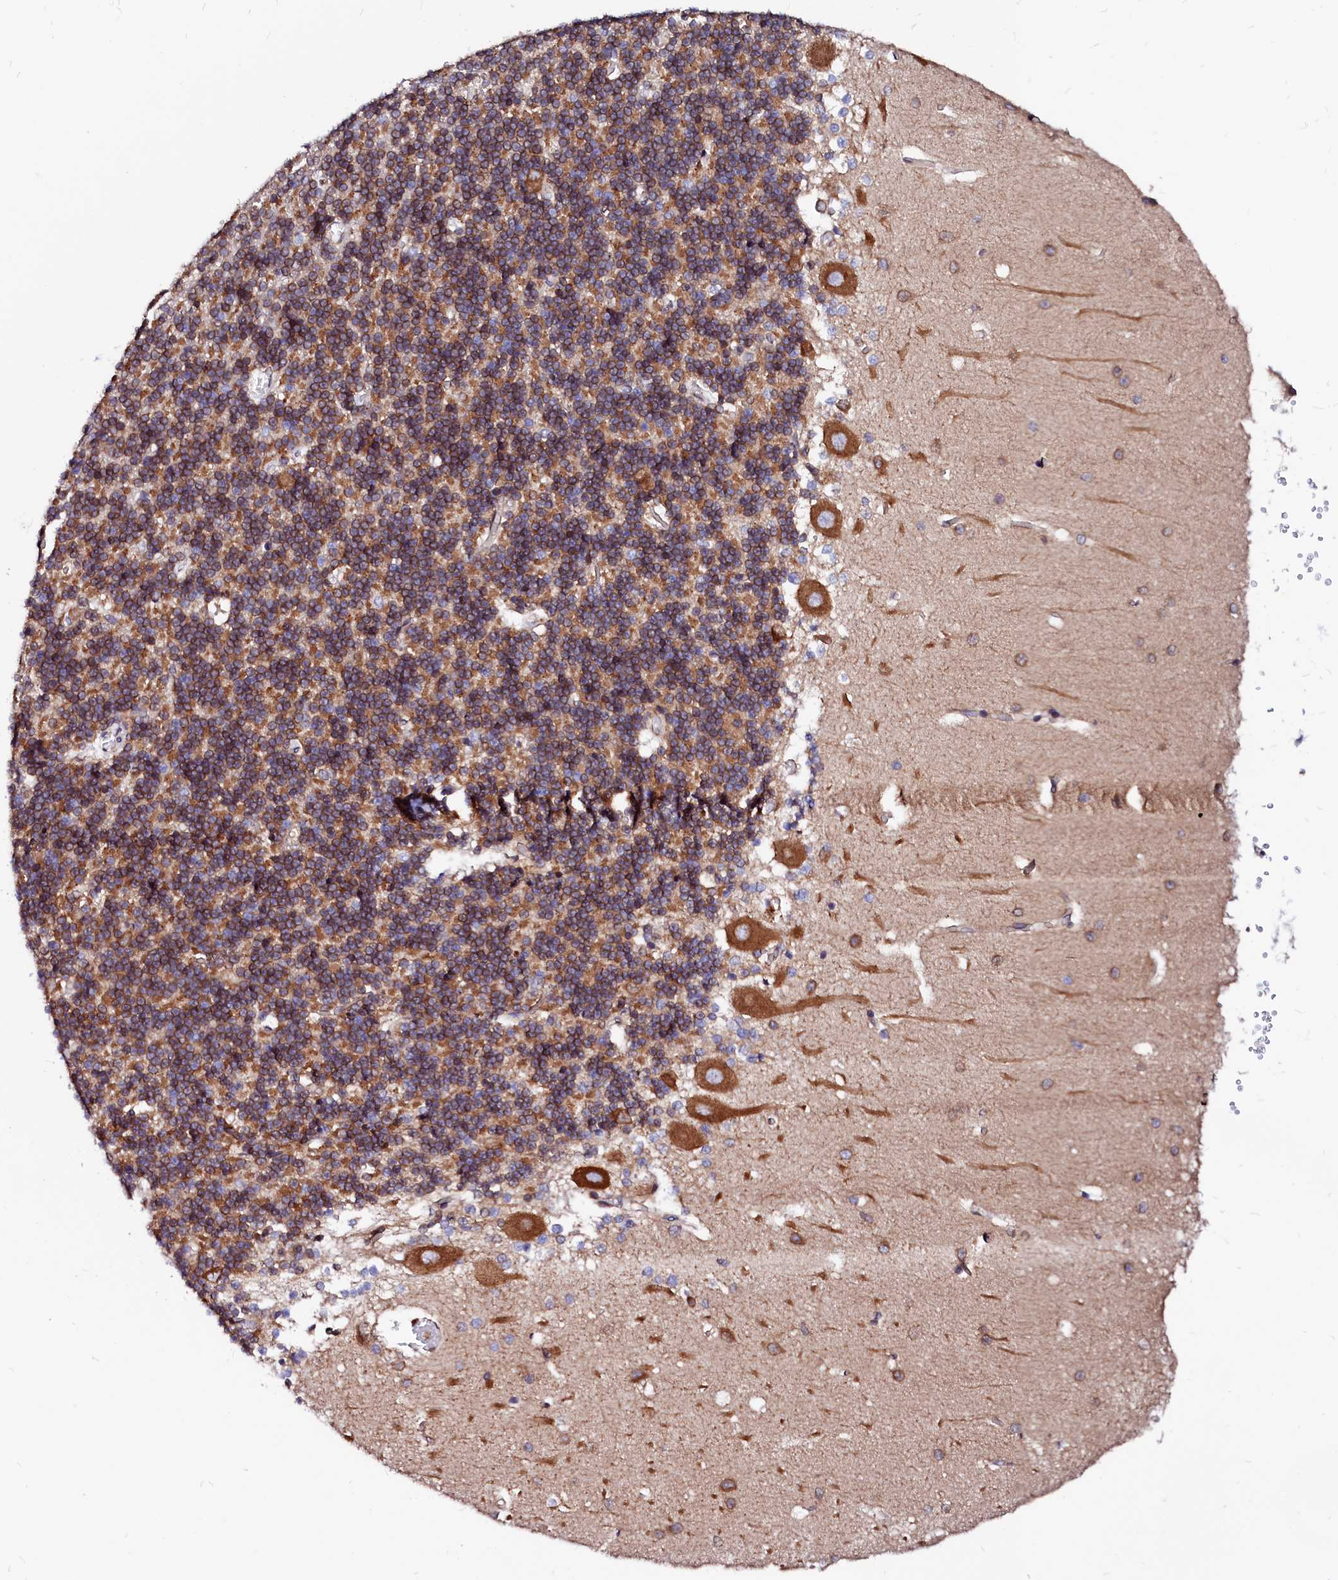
{"staining": {"intensity": "moderate", "quantity": ">75%", "location": "cytoplasmic/membranous"}, "tissue": "cerebellum", "cell_type": "Cells in granular layer", "image_type": "normal", "snomed": [{"axis": "morphology", "description": "Normal tissue, NOS"}, {"axis": "topography", "description": "Cerebellum"}], "caption": "A high-resolution photomicrograph shows immunohistochemistry (IHC) staining of benign cerebellum, which reveals moderate cytoplasmic/membranous staining in about >75% of cells in granular layer.", "gene": "DERL1", "patient": {"sex": "male", "age": 37}}